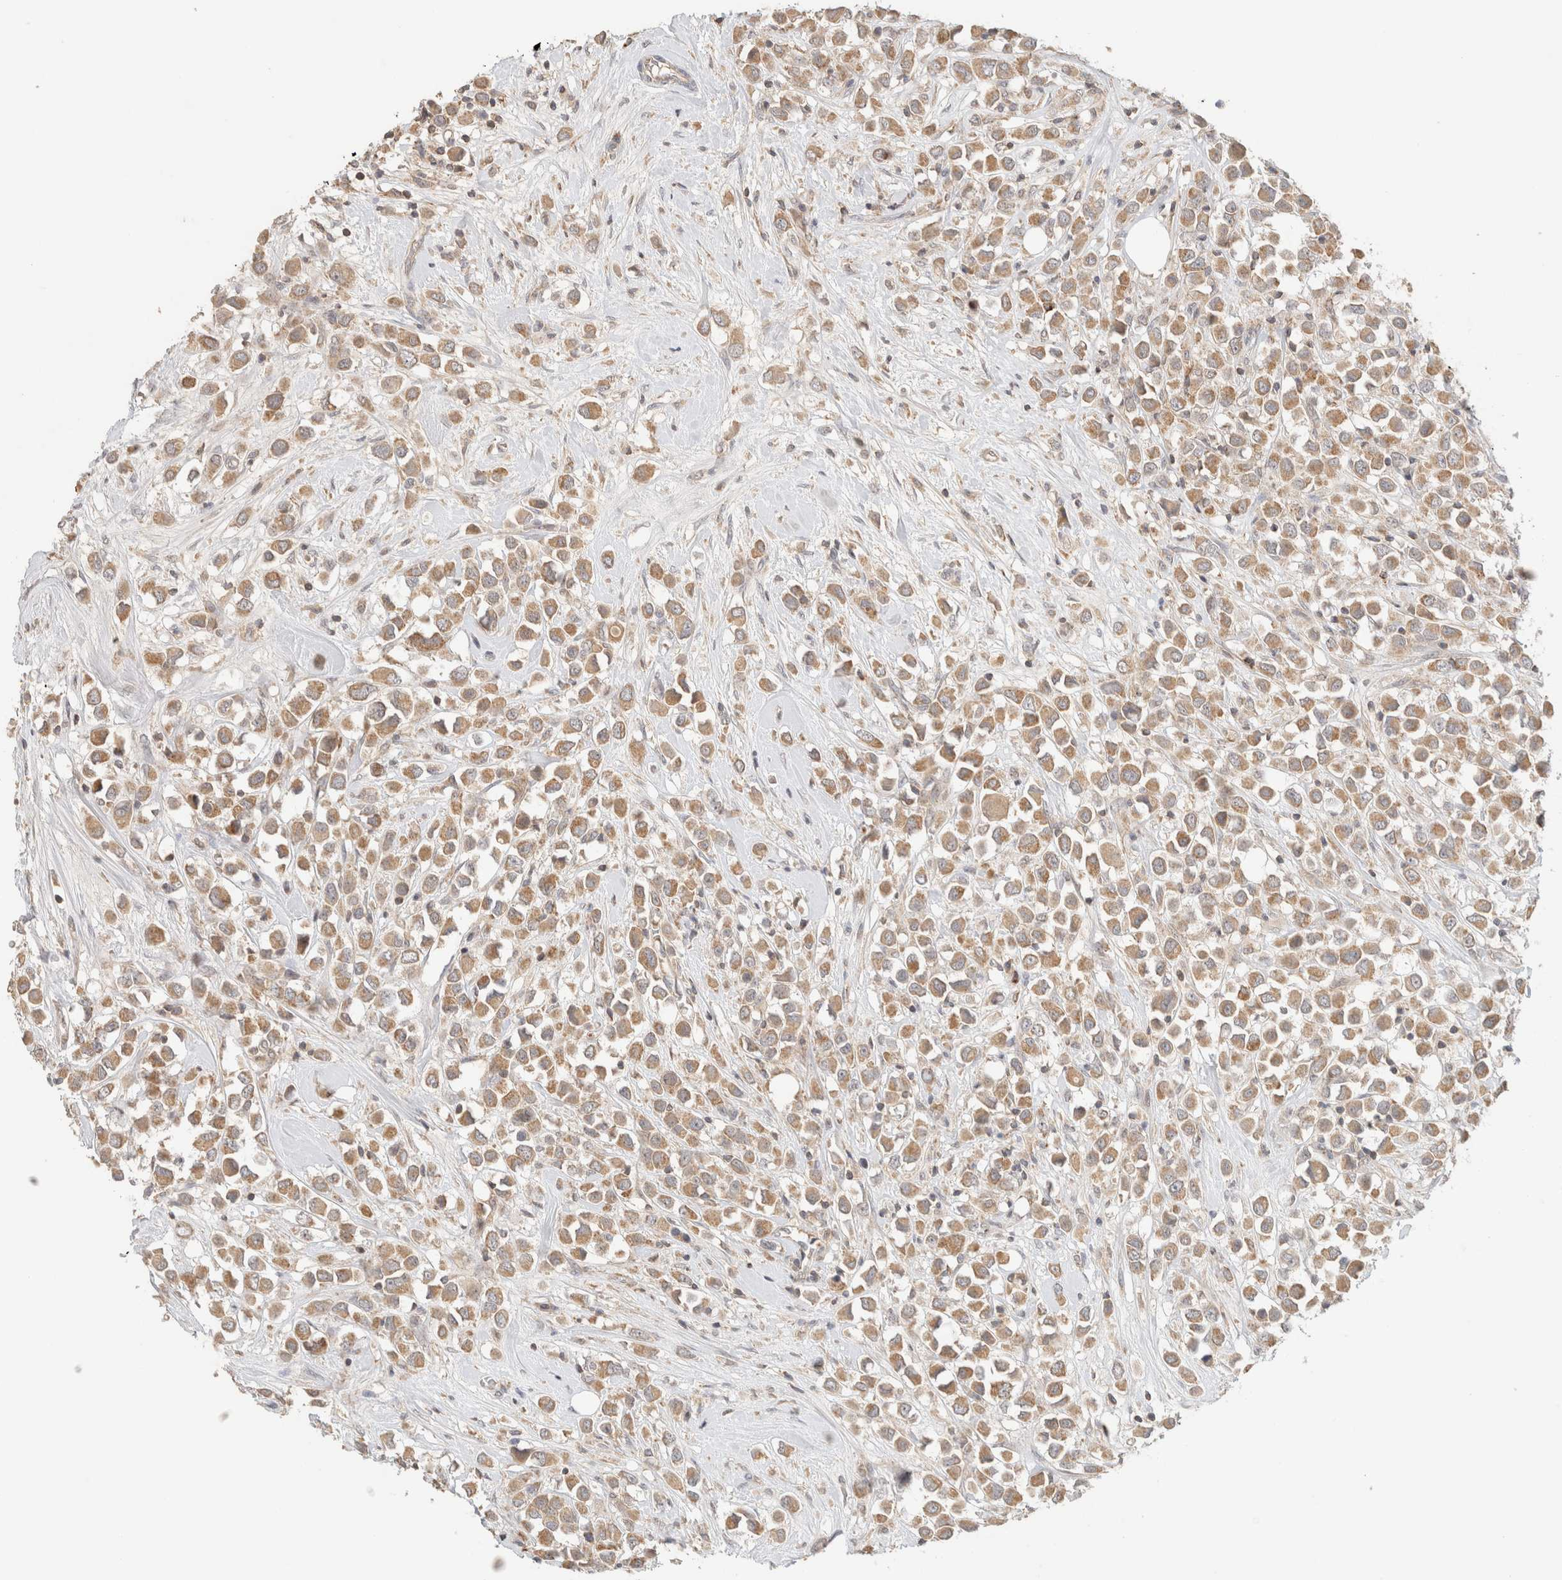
{"staining": {"intensity": "moderate", "quantity": ">75%", "location": "cytoplasmic/membranous"}, "tissue": "breast cancer", "cell_type": "Tumor cells", "image_type": "cancer", "snomed": [{"axis": "morphology", "description": "Duct carcinoma"}, {"axis": "topography", "description": "Breast"}], "caption": "Human breast cancer (intraductal carcinoma) stained with a brown dye displays moderate cytoplasmic/membranous positive positivity in approximately >75% of tumor cells.", "gene": "MRM3", "patient": {"sex": "female", "age": 61}}